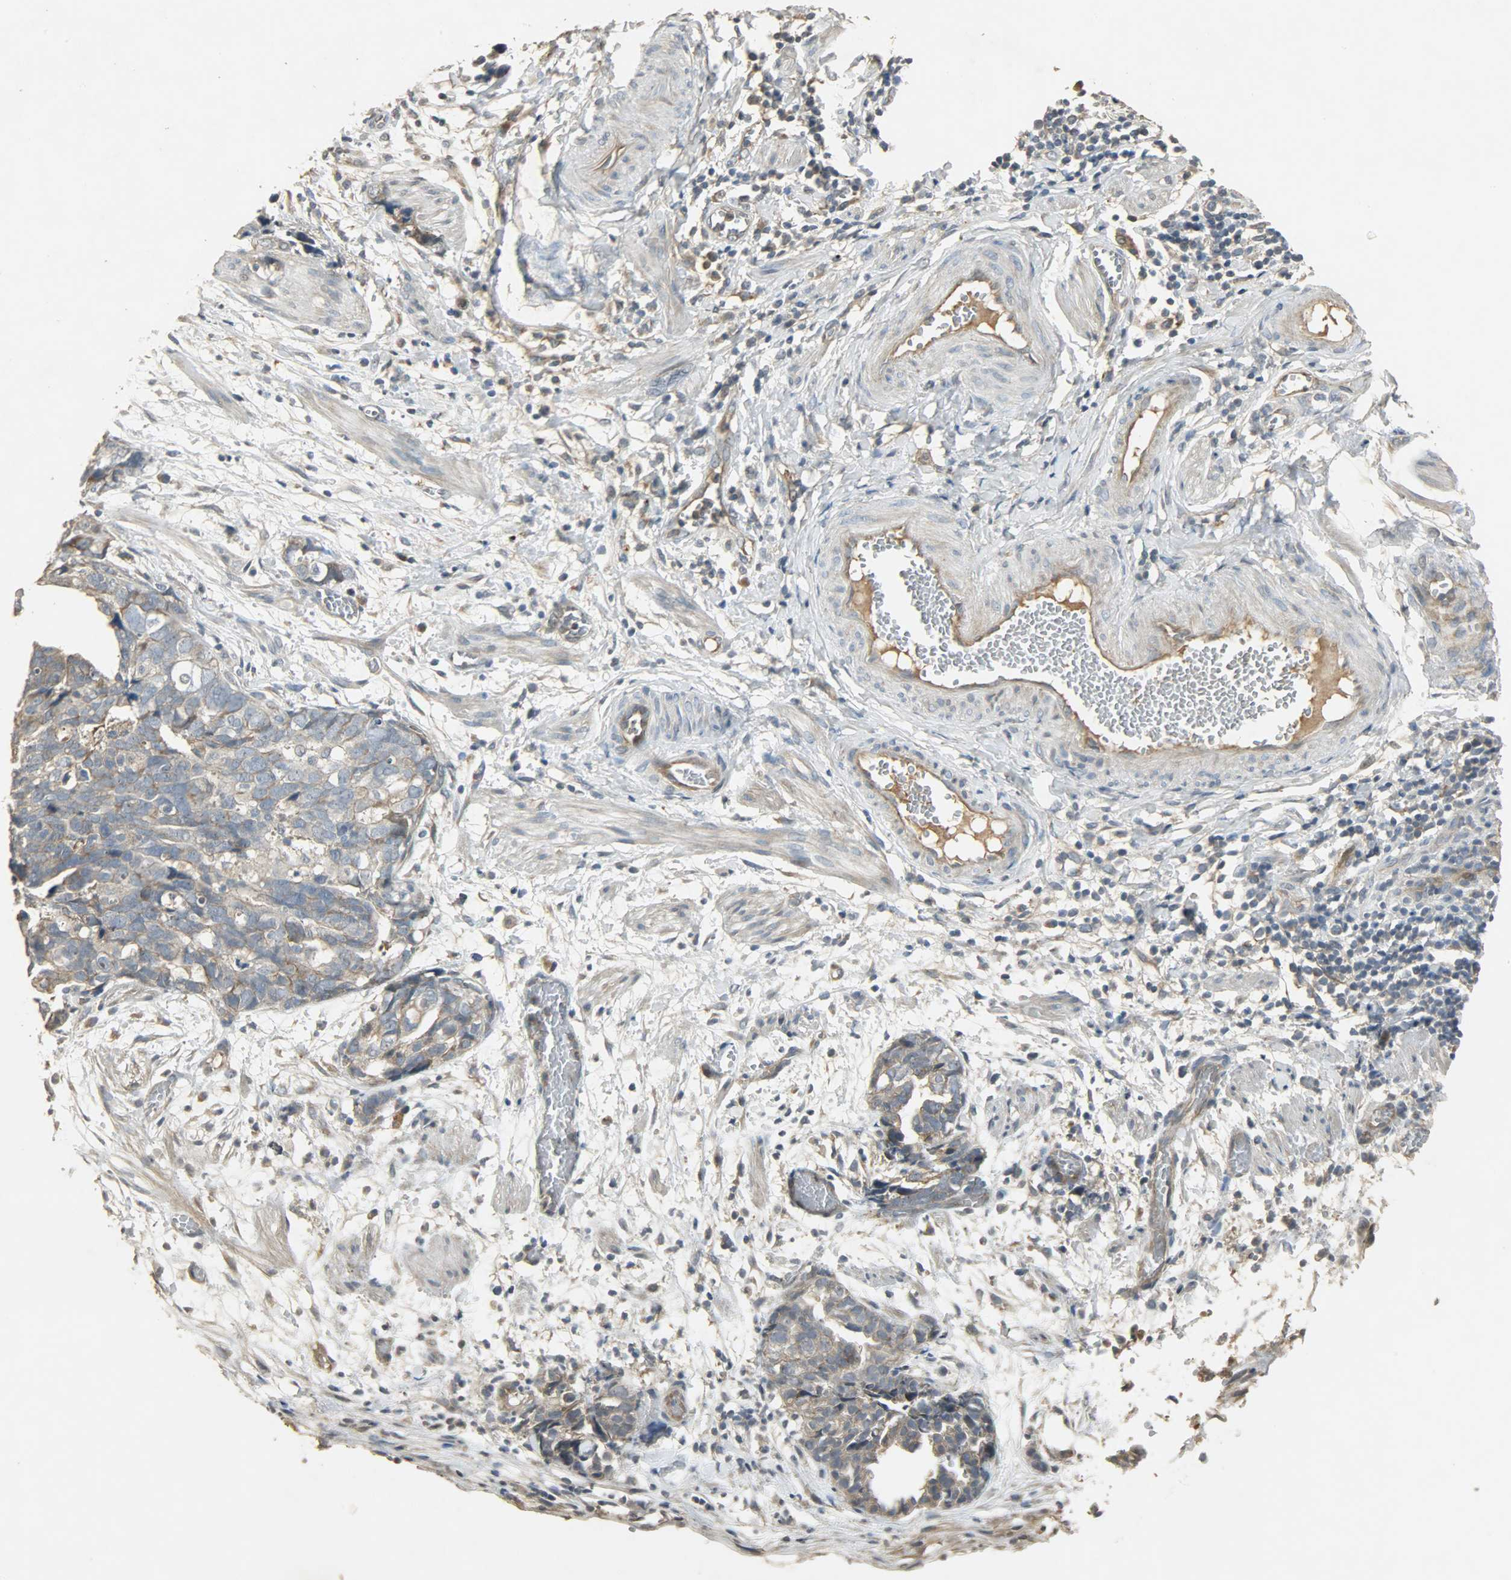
{"staining": {"intensity": "moderate", "quantity": ">75%", "location": "cytoplasmic/membranous"}, "tissue": "ovarian cancer", "cell_type": "Tumor cells", "image_type": "cancer", "snomed": [{"axis": "morphology", "description": "Normal tissue, NOS"}, {"axis": "morphology", "description": "Cystadenocarcinoma, serous, NOS"}, {"axis": "topography", "description": "Fallopian tube"}, {"axis": "topography", "description": "Ovary"}], "caption": "A high-resolution photomicrograph shows immunohistochemistry (IHC) staining of serous cystadenocarcinoma (ovarian), which reveals moderate cytoplasmic/membranous staining in approximately >75% of tumor cells. The protein of interest is stained brown, and the nuclei are stained in blue (DAB IHC with brightfield microscopy, high magnification).", "gene": "ATP2B1", "patient": {"sex": "female", "age": 56}}